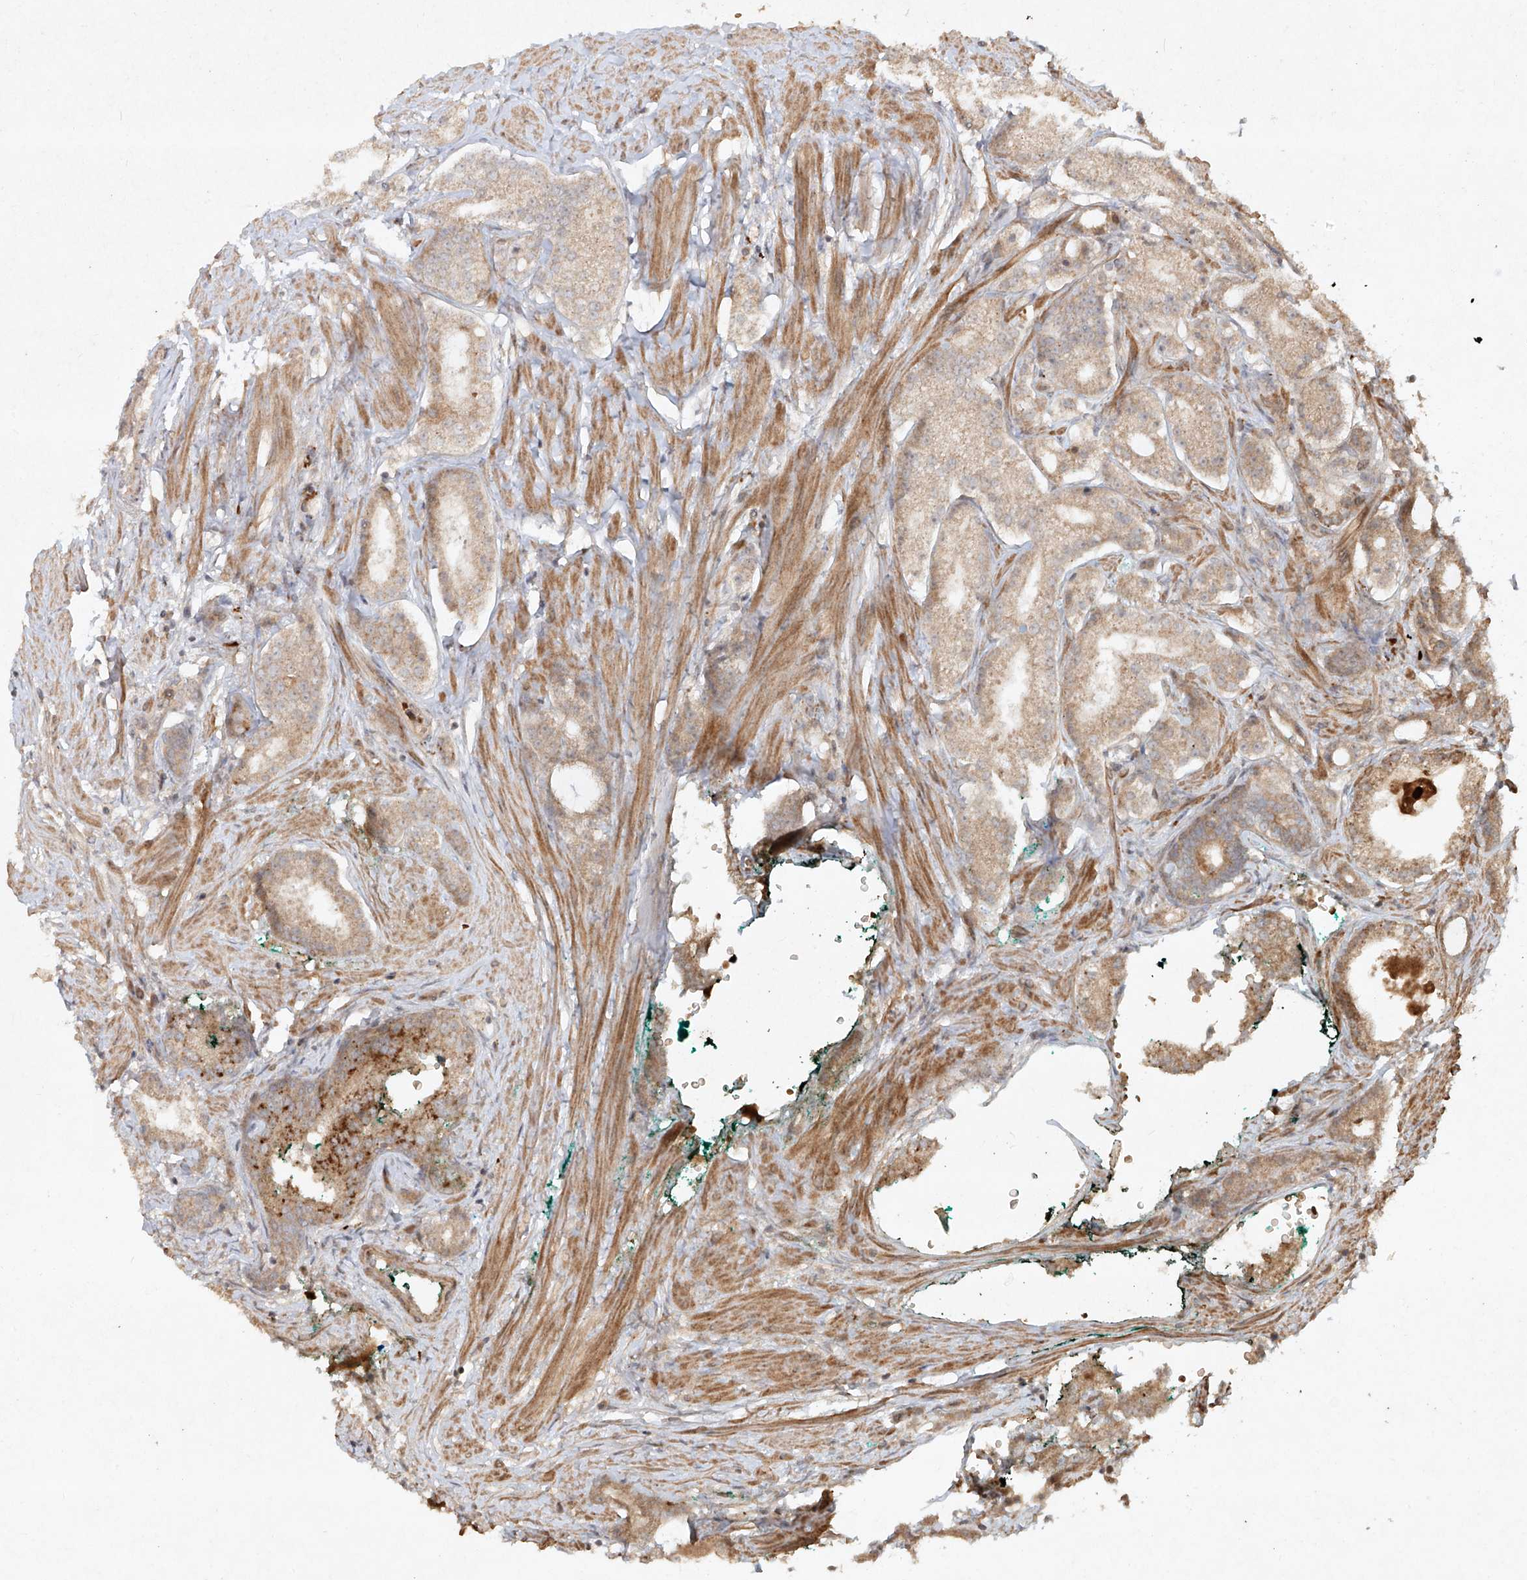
{"staining": {"intensity": "moderate", "quantity": "25%-75%", "location": "cytoplasmic/membranous"}, "tissue": "prostate cancer", "cell_type": "Tumor cells", "image_type": "cancer", "snomed": [{"axis": "morphology", "description": "Adenocarcinoma, Low grade"}, {"axis": "topography", "description": "Prostate"}], "caption": "Brown immunohistochemical staining in prostate cancer (adenocarcinoma (low-grade)) exhibits moderate cytoplasmic/membranous positivity in approximately 25%-75% of tumor cells.", "gene": "CYYR1", "patient": {"sex": "male", "age": 63}}